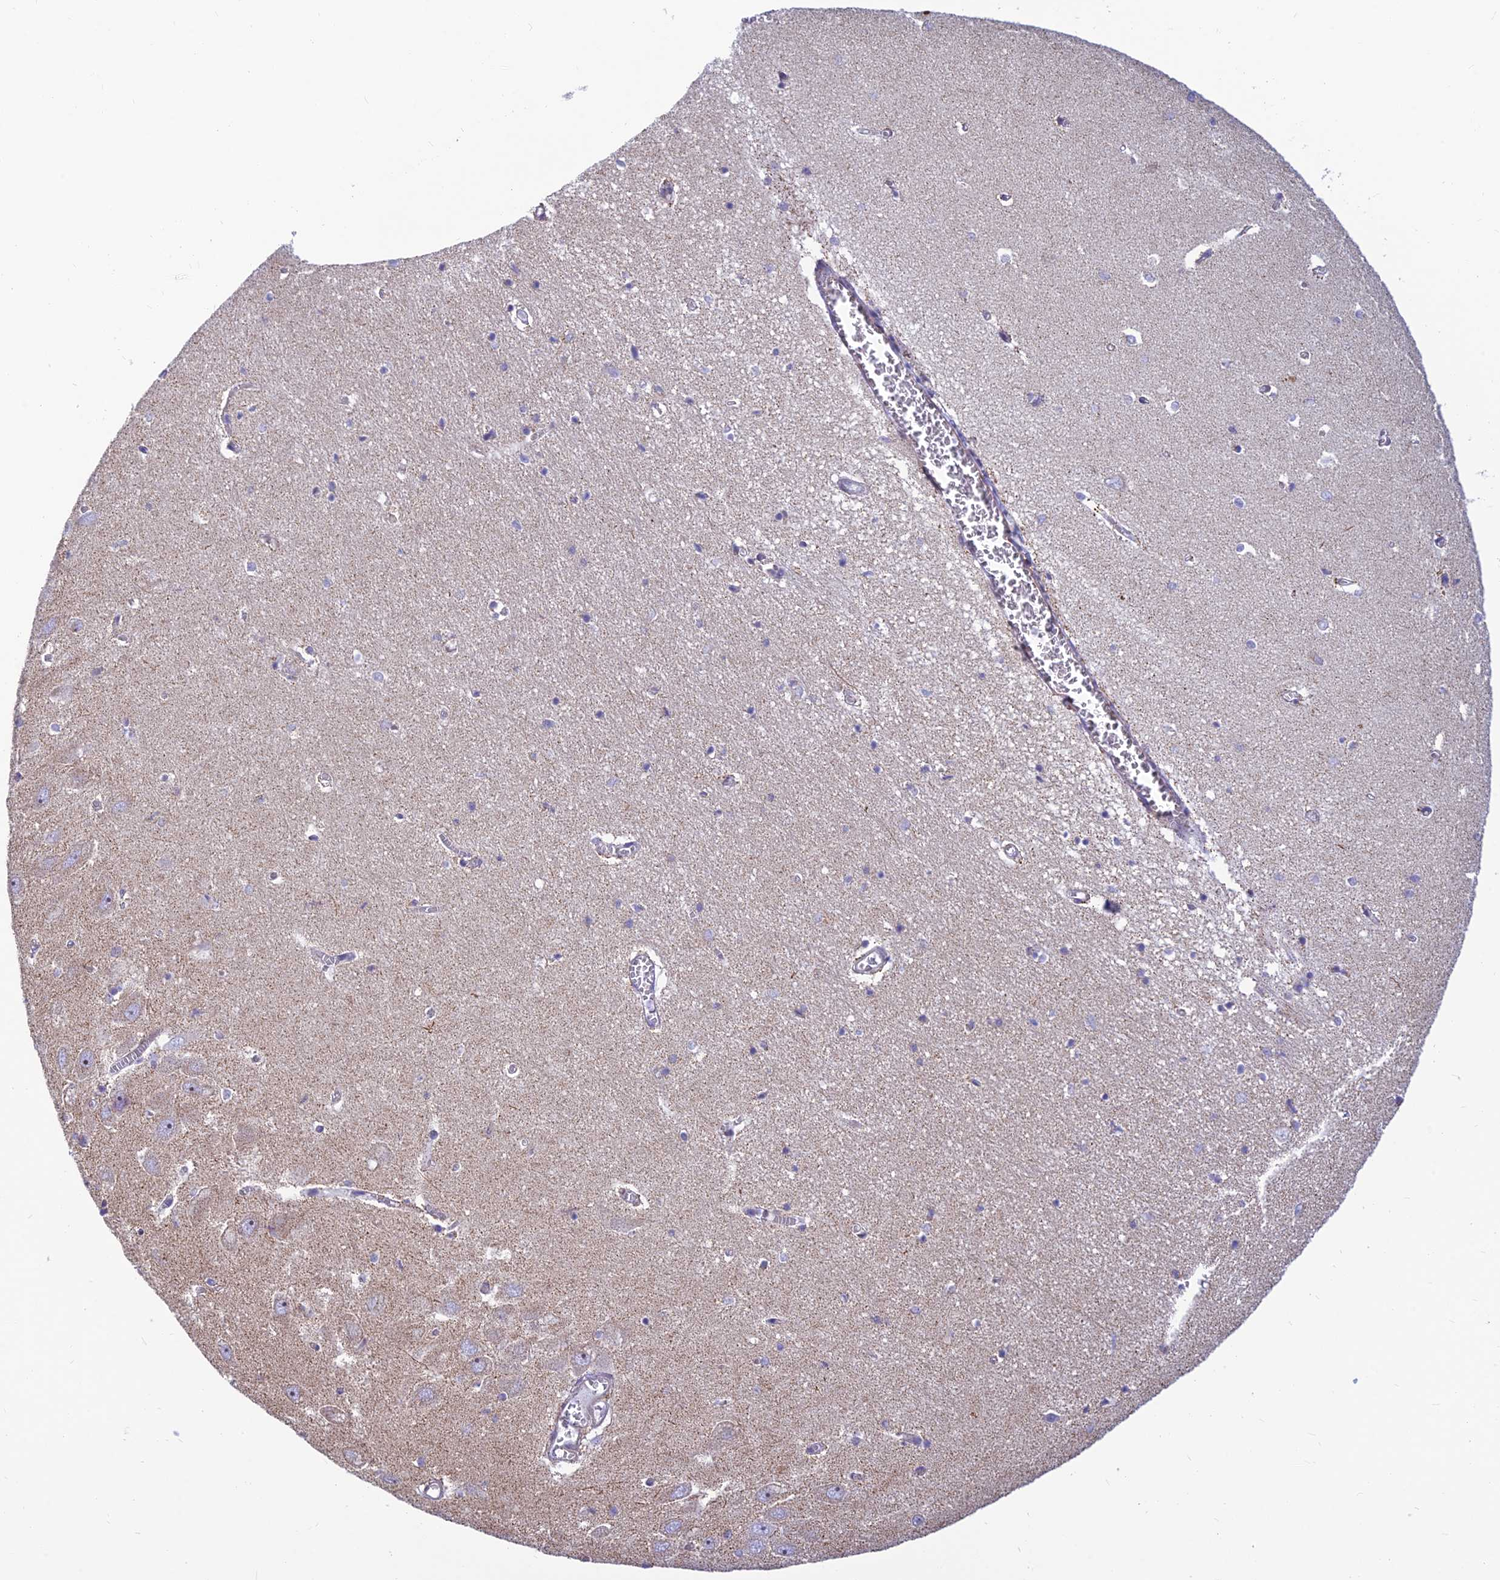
{"staining": {"intensity": "negative", "quantity": "none", "location": "none"}, "tissue": "hippocampus", "cell_type": "Glial cells", "image_type": "normal", "snomed": [{"axis": "morphology", "description": "Normal tissue, NOS"}, {"axis": "topography", "description": "Hippocampus"}], "caption": "The immunohistochemistry micrograph has no significant staining in glial cells of hippocampus. (DAB IHC, high magnification).", "gene": "POLR1G", "patient": {"sex": "female", "age": 64}}